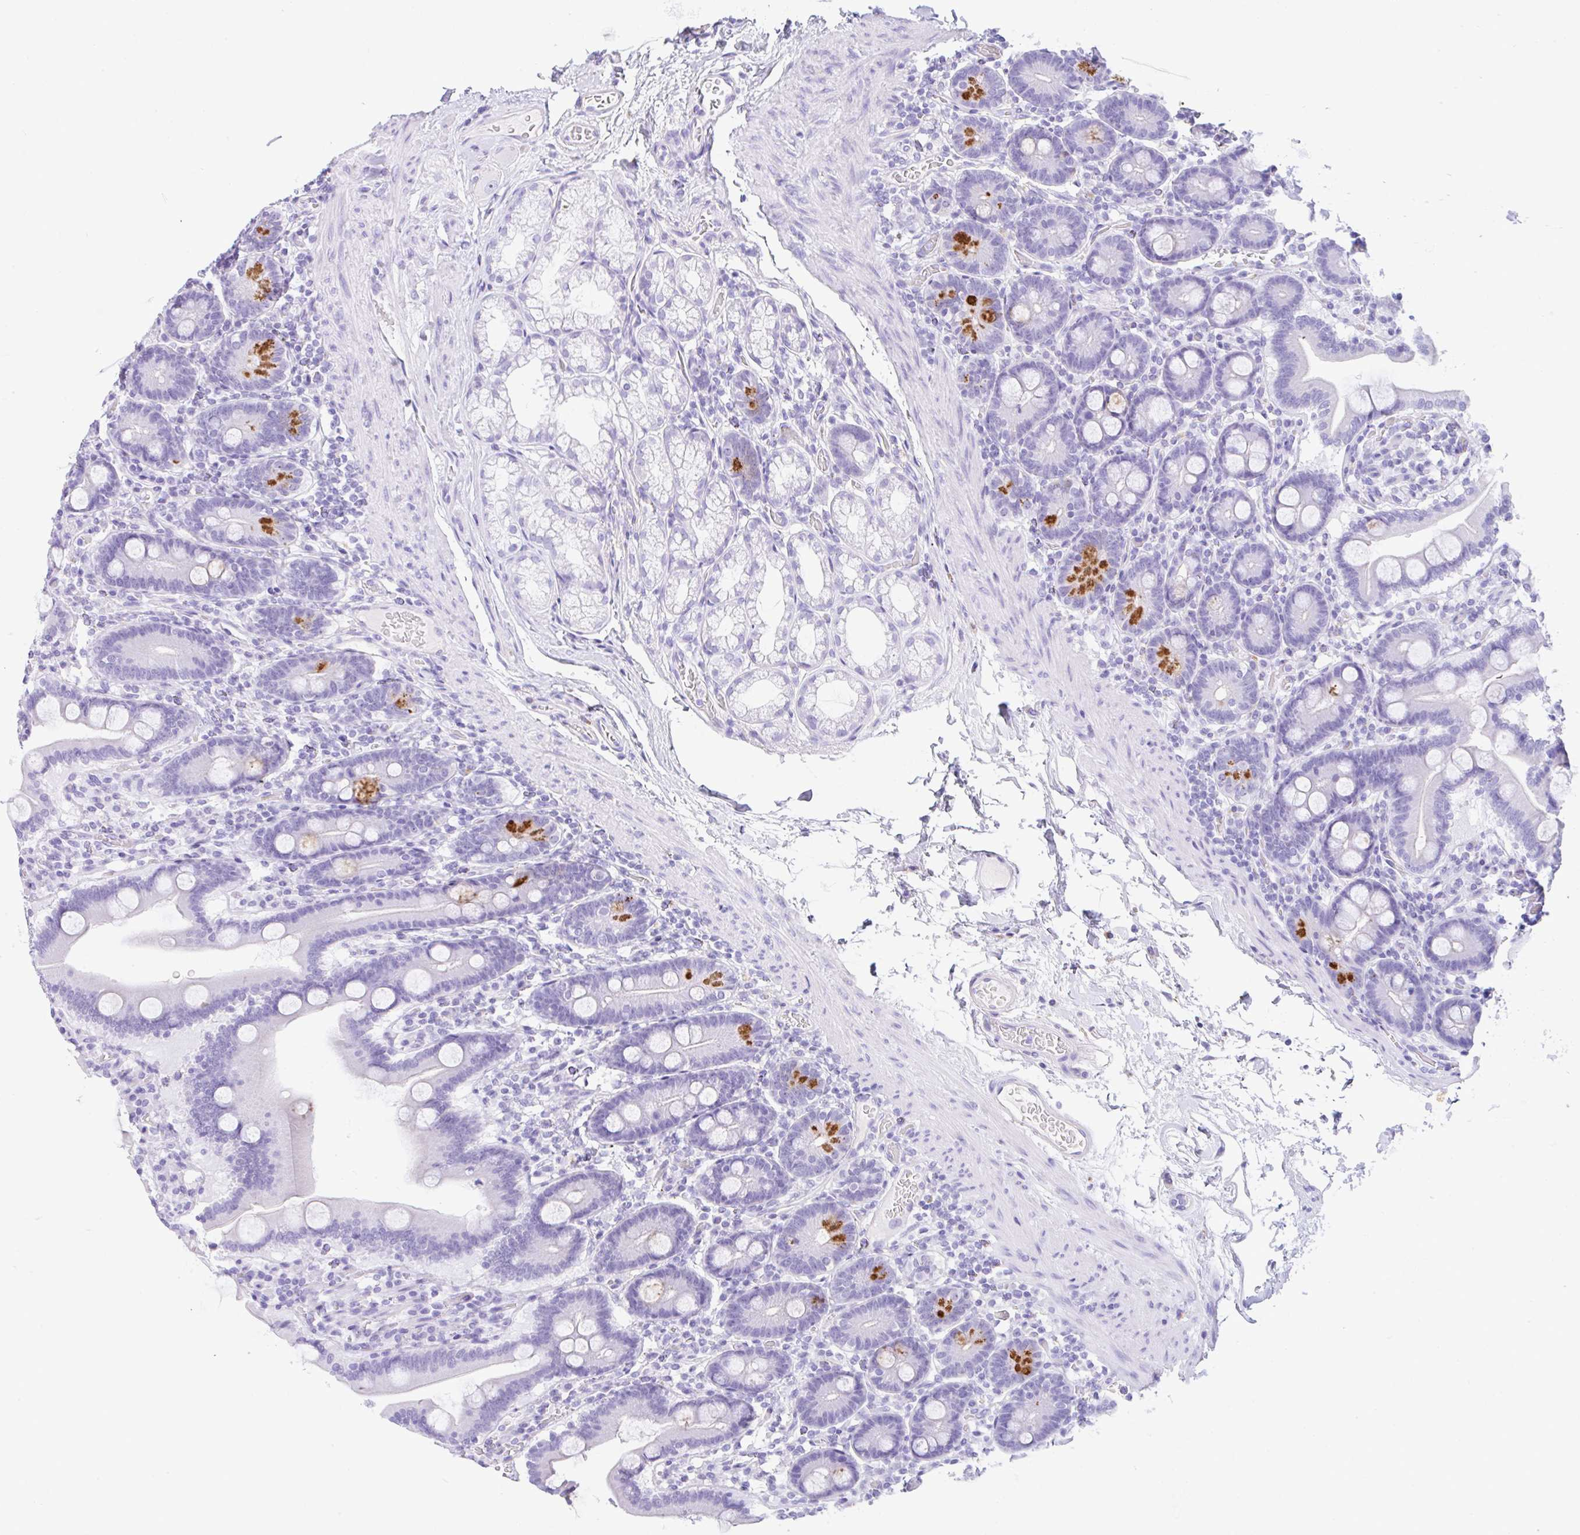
{"staining": {"intensity": "strong", "quantity": "<25%", "location": "cytoplasmic/membranous"}, "tissue": "duodenum", "cell_type": "Glandular cells", "image_type": "normal", "snomed": [{"axis": "morphology", "description": "Normal tissue, NOS"}, {"axis": "topography", "description": "Duodenum"}], "caption": "Protein staining shows strong cytoplasmic/membranous expression in approximately <25% of glandular cells in unremarkable duodenum.", "gene": "NDUFAF8", "patient": {"sex": "male", "age": 55}}